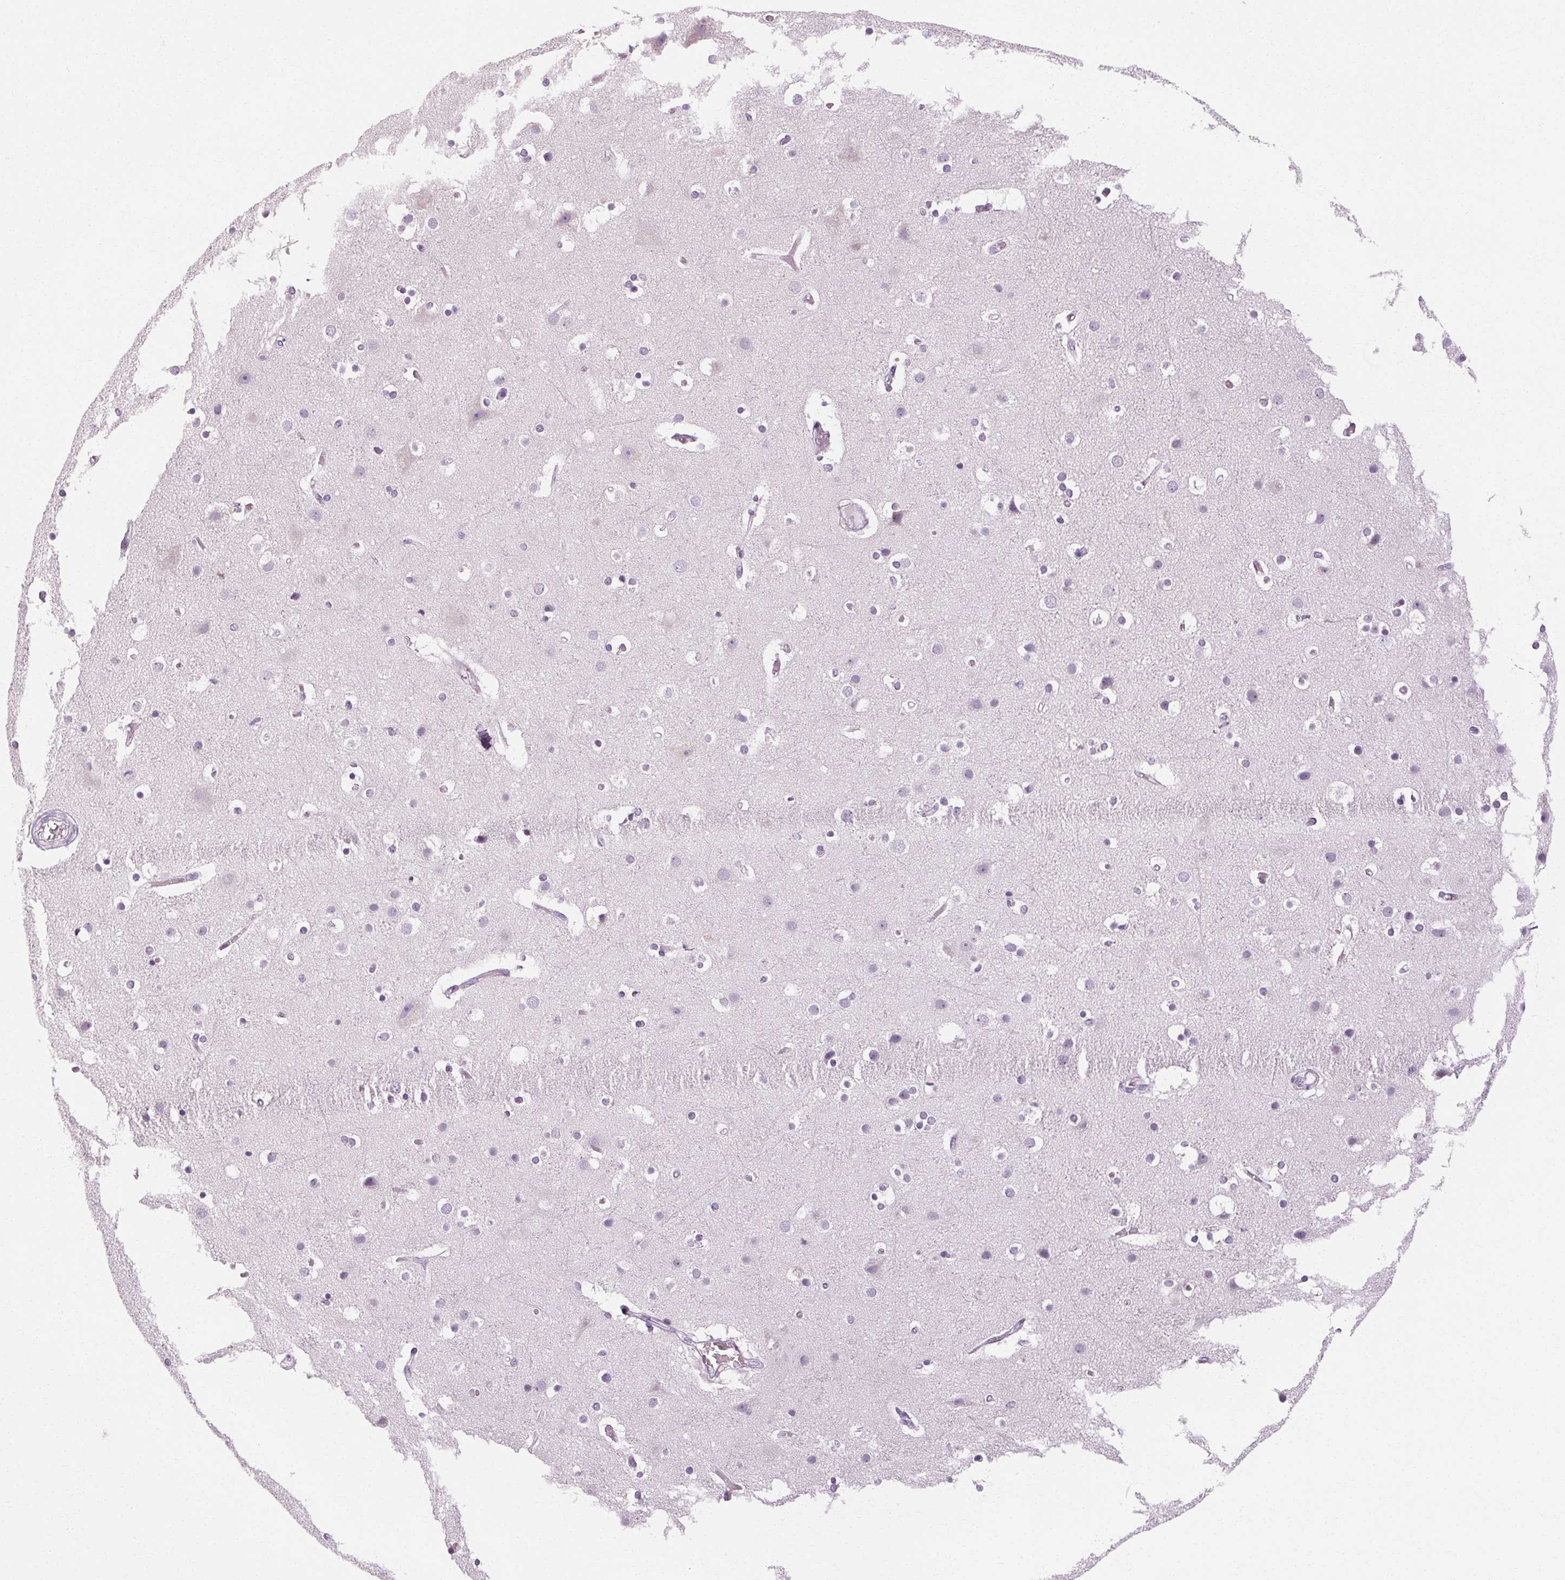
{"staining": {"intensity": "negative", "quantity": "none", "location": "none"}, "tissue": "cerebral cortex", "cell_type": "Endothelial cells", "image_type": "normal", "snomed": [{"axis": "morphology", "description": "Normal tissue, NOS"}, {"axis": "topography", "description": "Cerebral cortex"}], "caption": "Endothelial cells show no significant protein staining in normal cerebral cortex. (Immunohistochemistry (ihc), brightfield microscopy, high magnification).", "gene": "POMC", "patient": {"sex": "female", "age": 52}}